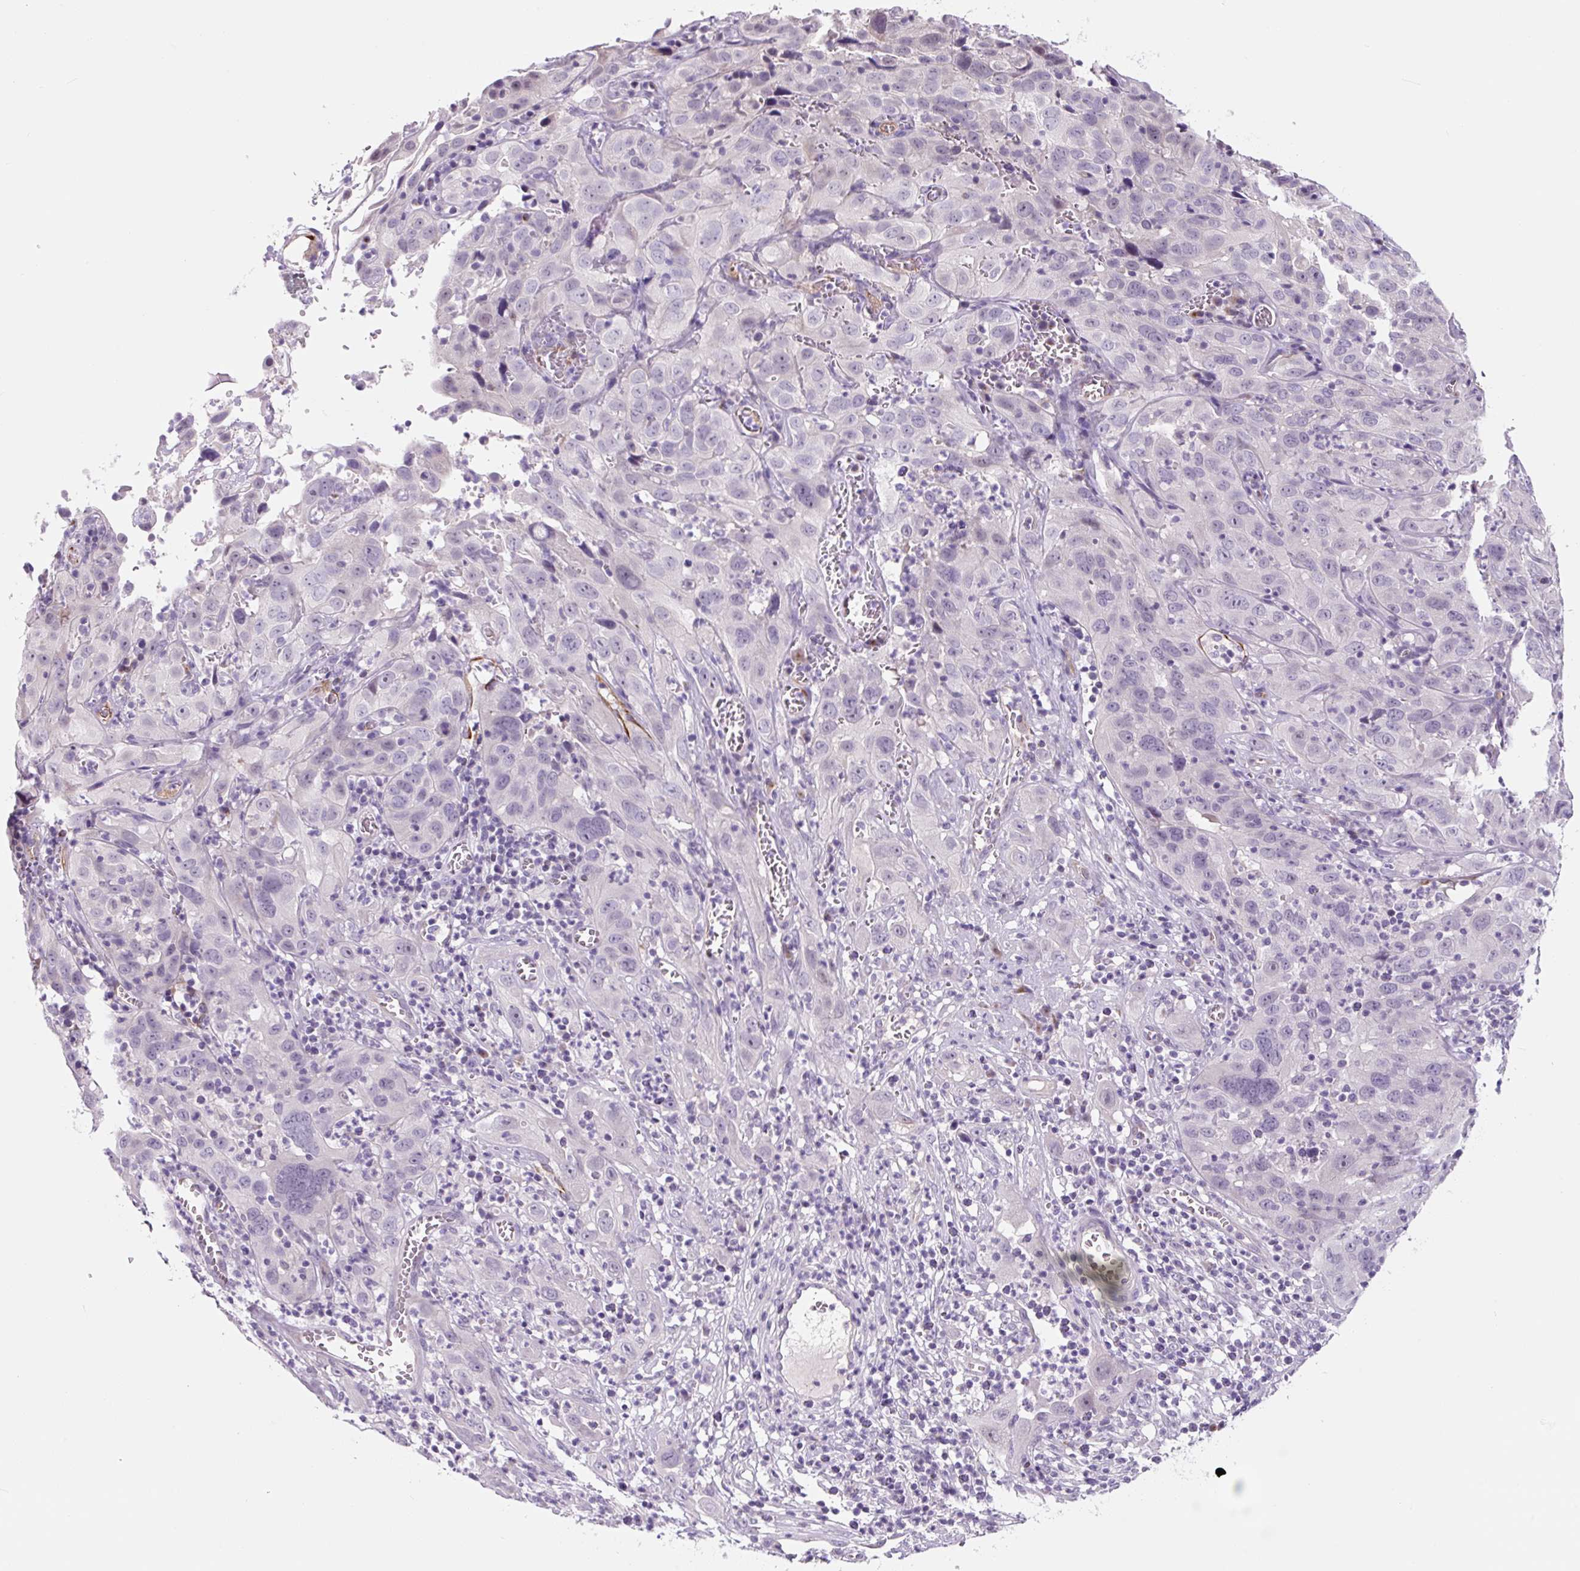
{"staining": {"intensity": "negative", "quantity": "none", "location": "none"}, "tissue": "cervical cancer", "cell_type": "Tumor cells", "image_type": "cancer", "snomed": [{"axis": "morphology", "description": "Squamous cell carcinoma, NOS"}, {"axis": "topography", "description": "Cervix"}], "caption": "Tumor cells show no significant staining in cervical cancer (squamous cell carcinoma). (Immunohistochemistry (ihc), brightfield microscopy, high magnification).", "gene": "CCL25", "patient": {"sex": "female", "age": 32}}